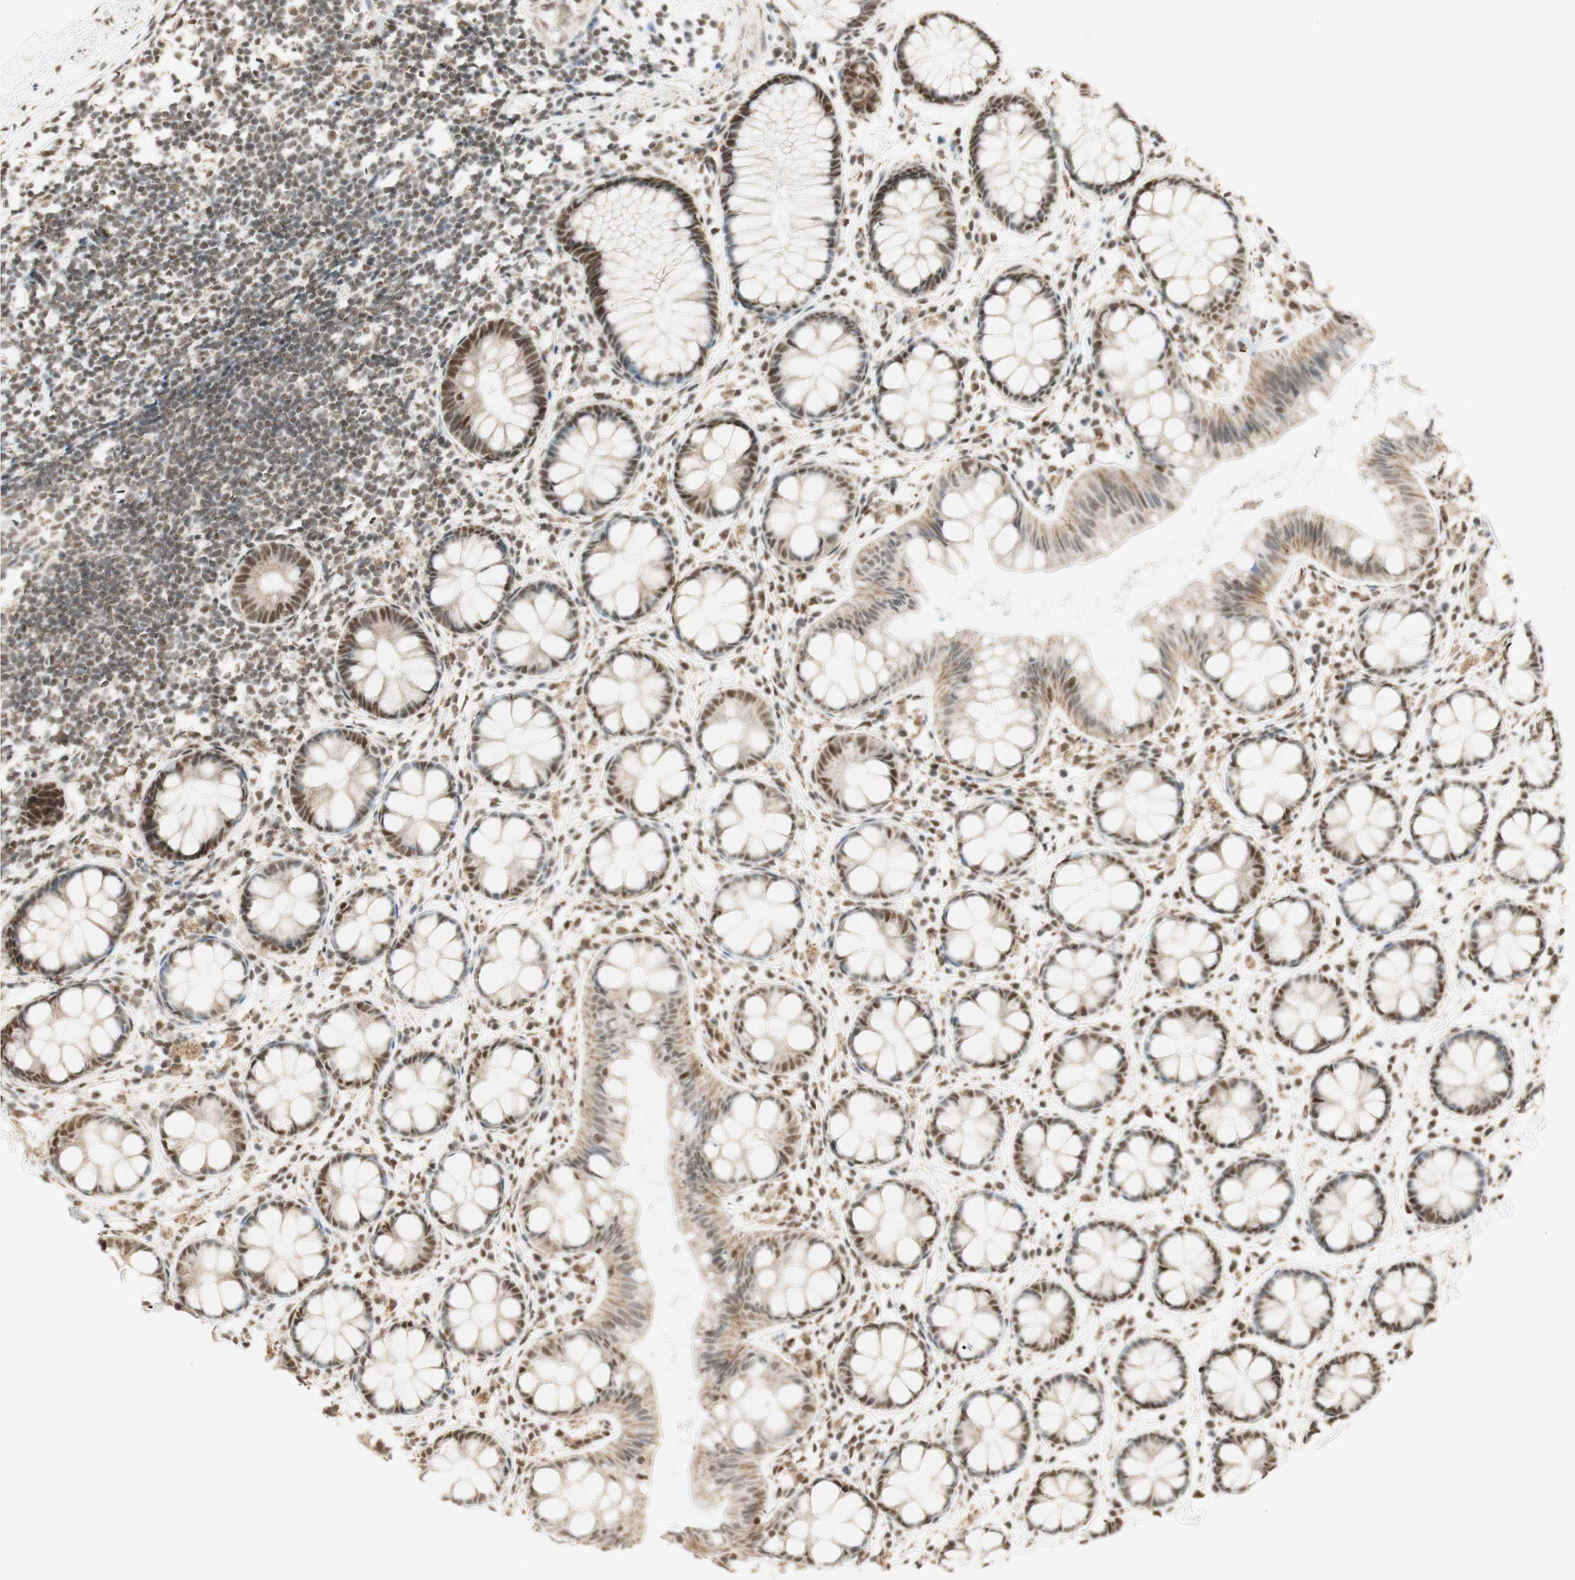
{"staining": {"intensity": "moderate", "quantity": ">75%", "location": "nuclear"}, "tissue": "rectum", "cell_type": "Glandular cells", "image_type": "normal", "snomed": [{"axis": "morphology", "description": "Normal tissue, NOS"}, {"axis": "topography", "description": "Rectum"}], "caption": "Protein expression analysis of unremarkable rectum displays moderate nuclear expression in approximately >75% of glandular cells.", "gene": "ZNF782", "patient": {"sex": "female", "age": 66}}